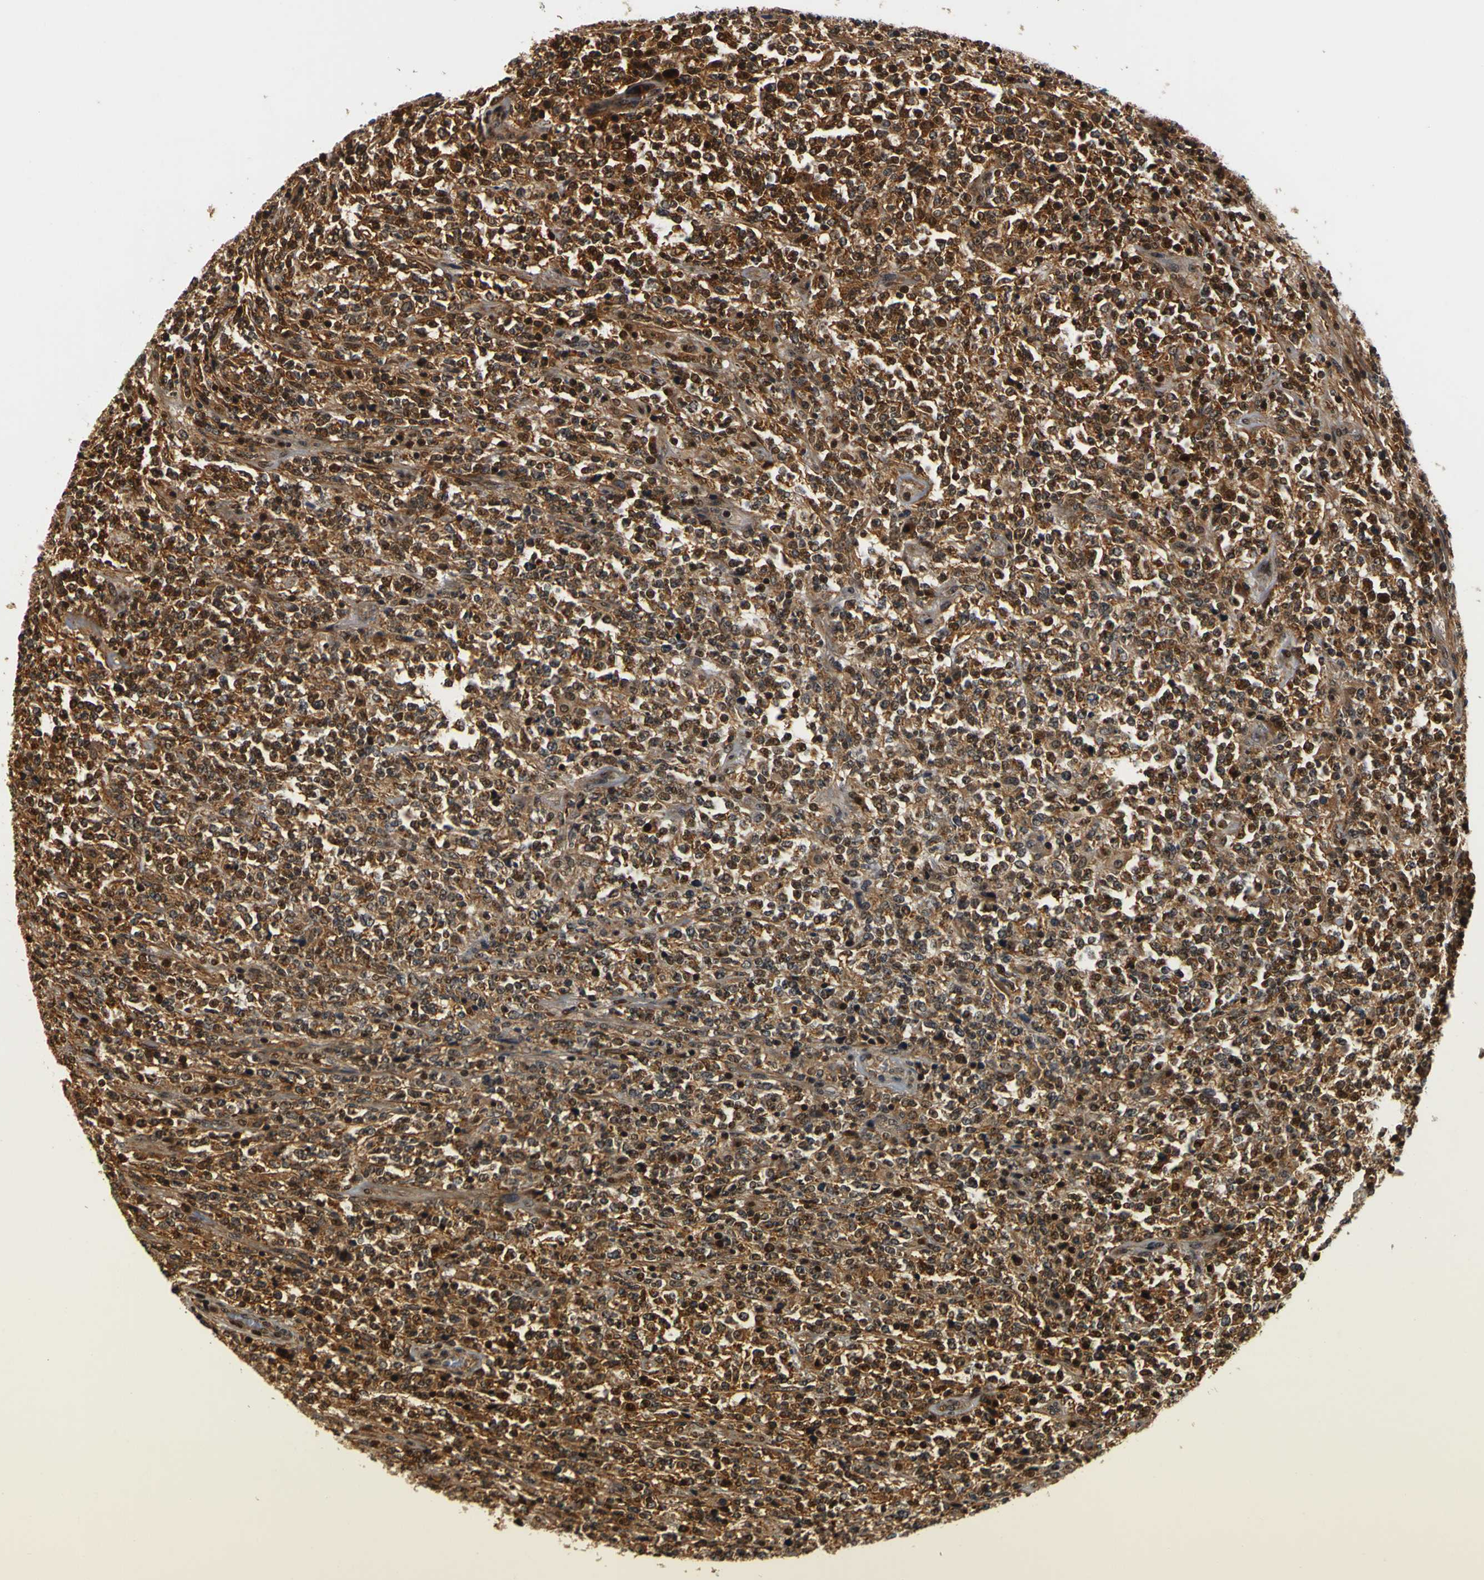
{"staining": {"intensity": "strong", "quantity": ">75%", "location": "cytoplasmic/membranous,nuclear"}, "tissue": "lymphoma", "cell_type": "Tumor cells", "image_type": "cancer", "snomed": [{"axis": "morphology", "description": "Malignant lymphoma, non-Hodgkin's type, High grade"}, {"axis": "topography", "description": "Soft tissue"}], "caption": "Lymphoma stained with IHC shows strong cytoplasmic/membranous and nuclear positivity in about >75% of tumor cells.", "gene": "LRP4", "patient": {"sex": "male", "age": 18}}